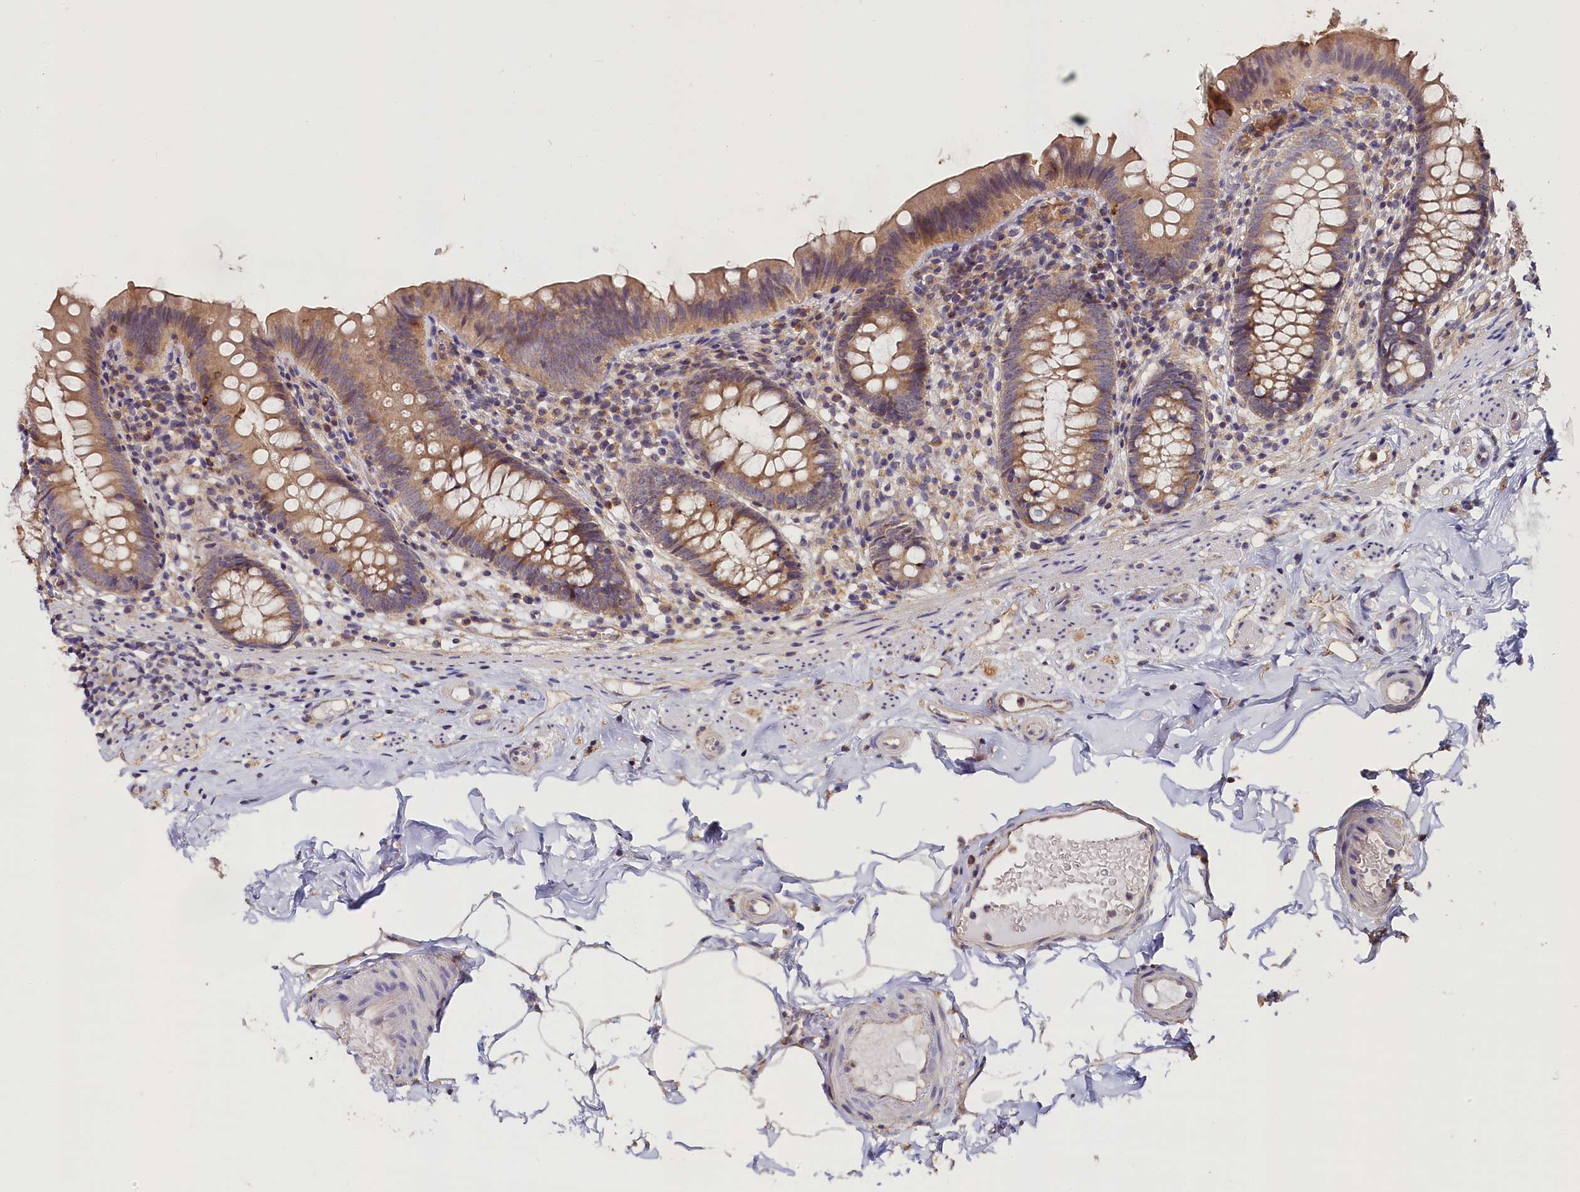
{"staining": {"intensity": "moderate", "quantity": ">75%", "location": "cytoplasmic/membranous"}, "tissue": "appendix", "cell_type": "Glandular cells", "image_type": "normal", "snomed": [{"axis": "morphology", "description": "Normal tissue, NOS"}, {"axis": "topography", "description": "Appendix"}], "caption": "Immunohistochemical staining of benign appendix displays moderate cytoplasmic/membranous protein positivity in about >75% of glandular cells.", "gene": "KATNB1", "patient": {"sex": "male", "age": 55}}